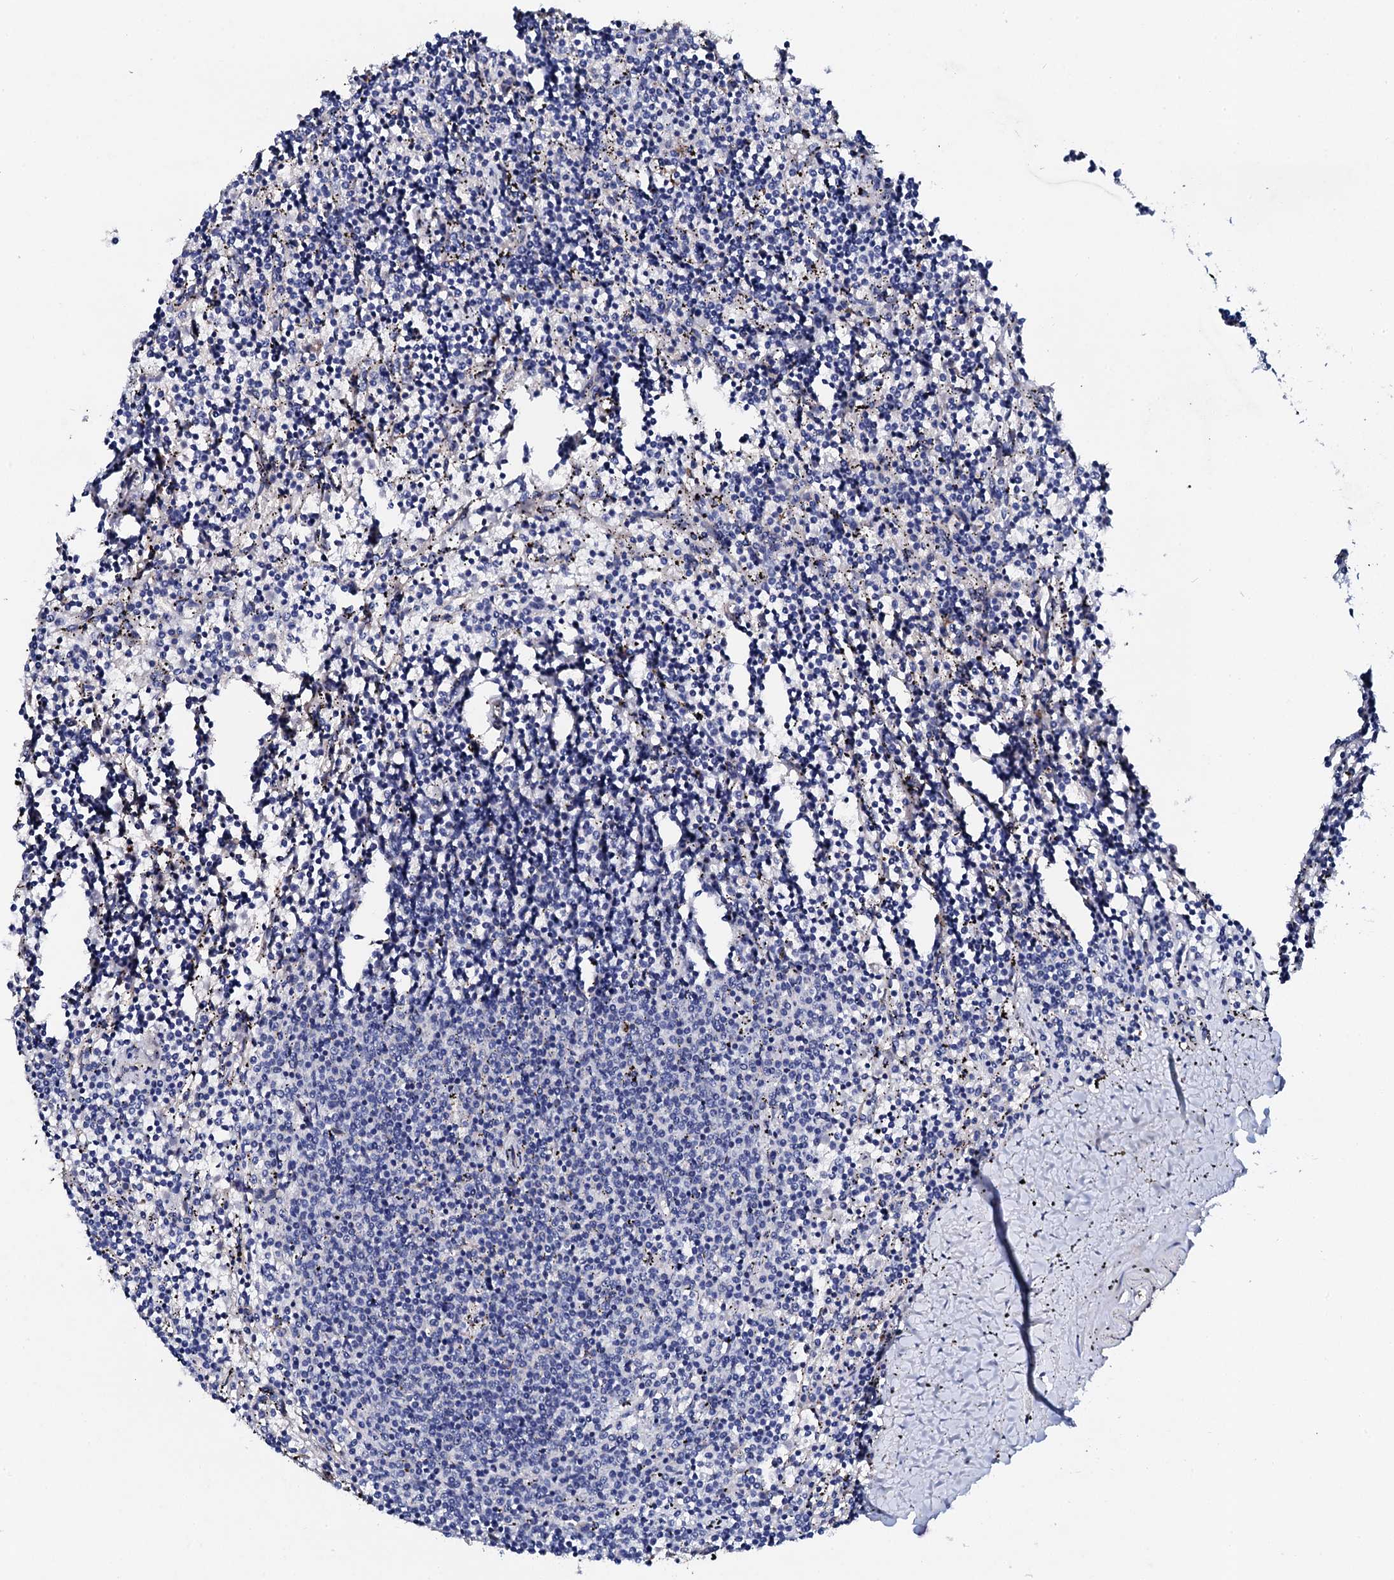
{"staining": {"intensity": "negative", "quantity": "none", "location": "none"}, "tissue": "lymphoma", "cell_type": "Tumor cells", "image_type": "cancer", "snomed": [{"axis": "morphology", "description": "Malignant lymphoma, non-Hodgkin's type, Low grade"}, {"axis": "topography", "description": "Spleen"}], "caption": "Immunohistochemical staining of human lymphoma reveals no significant positivity in tumor cells. Nuclei are stained in blue.", "gene": "KLHL32", "patient": {"sex": "female", "age": 50}}